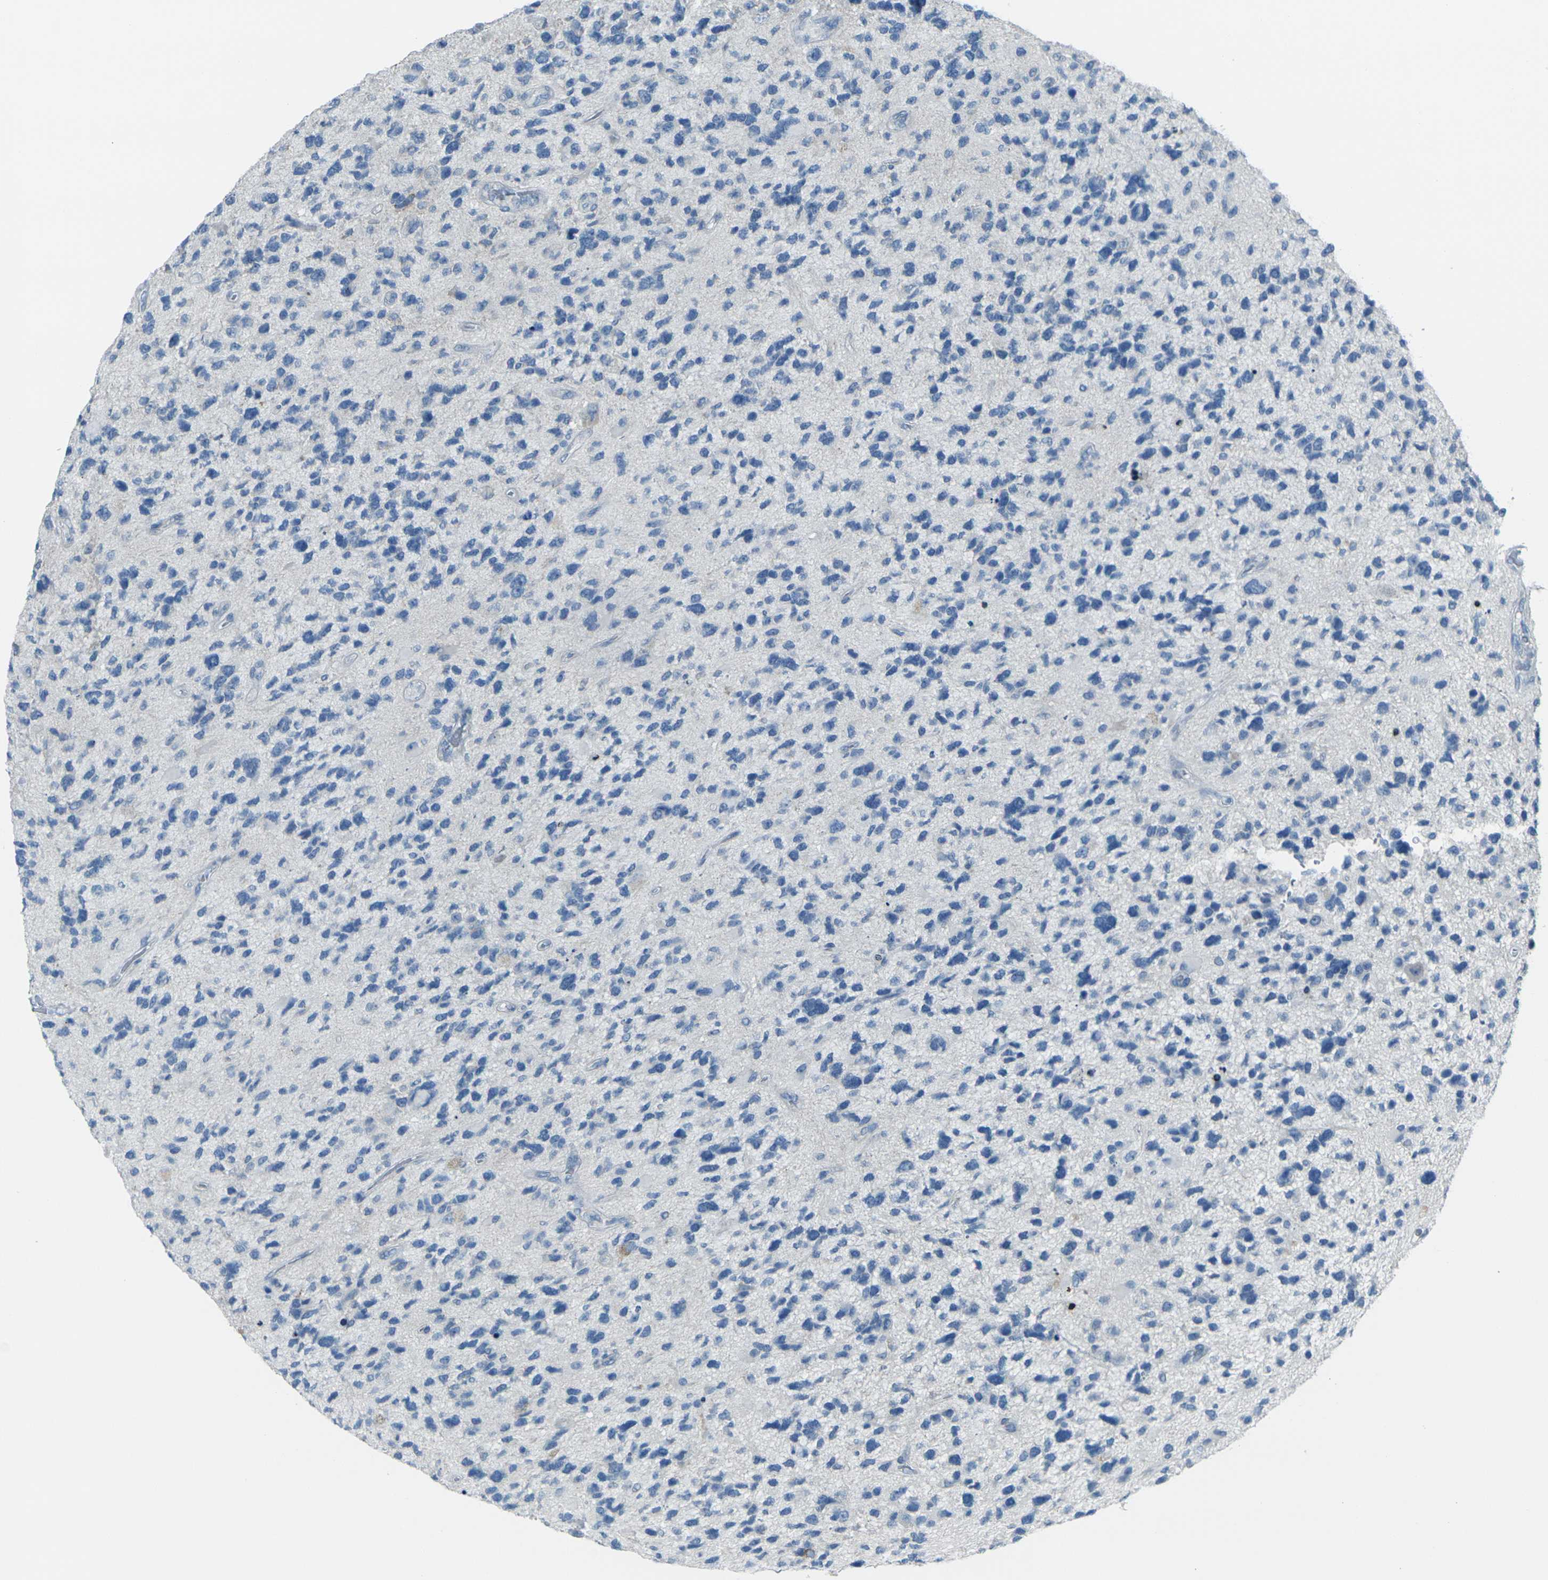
{"staining": {"intensity": "negative", "quantity": "none", "location": "none"}, "tissue": "glioma", "cell_type": "Tumor cells", "image_type": "cancer", "snomed": [{"axis": "morphology", "description": "Glioma, malignant, High grade"}, {"axis": "topography", "description": "Brain"}], "caption": "An immunohistochemistry (IHC) photomicrograph of malignant high-grade glioma is shown. There is no staining in tumor cells of malignant high-grade glioma.", "gene": "ANKRD46", "patient": {"sex": "female", "age": 58}}